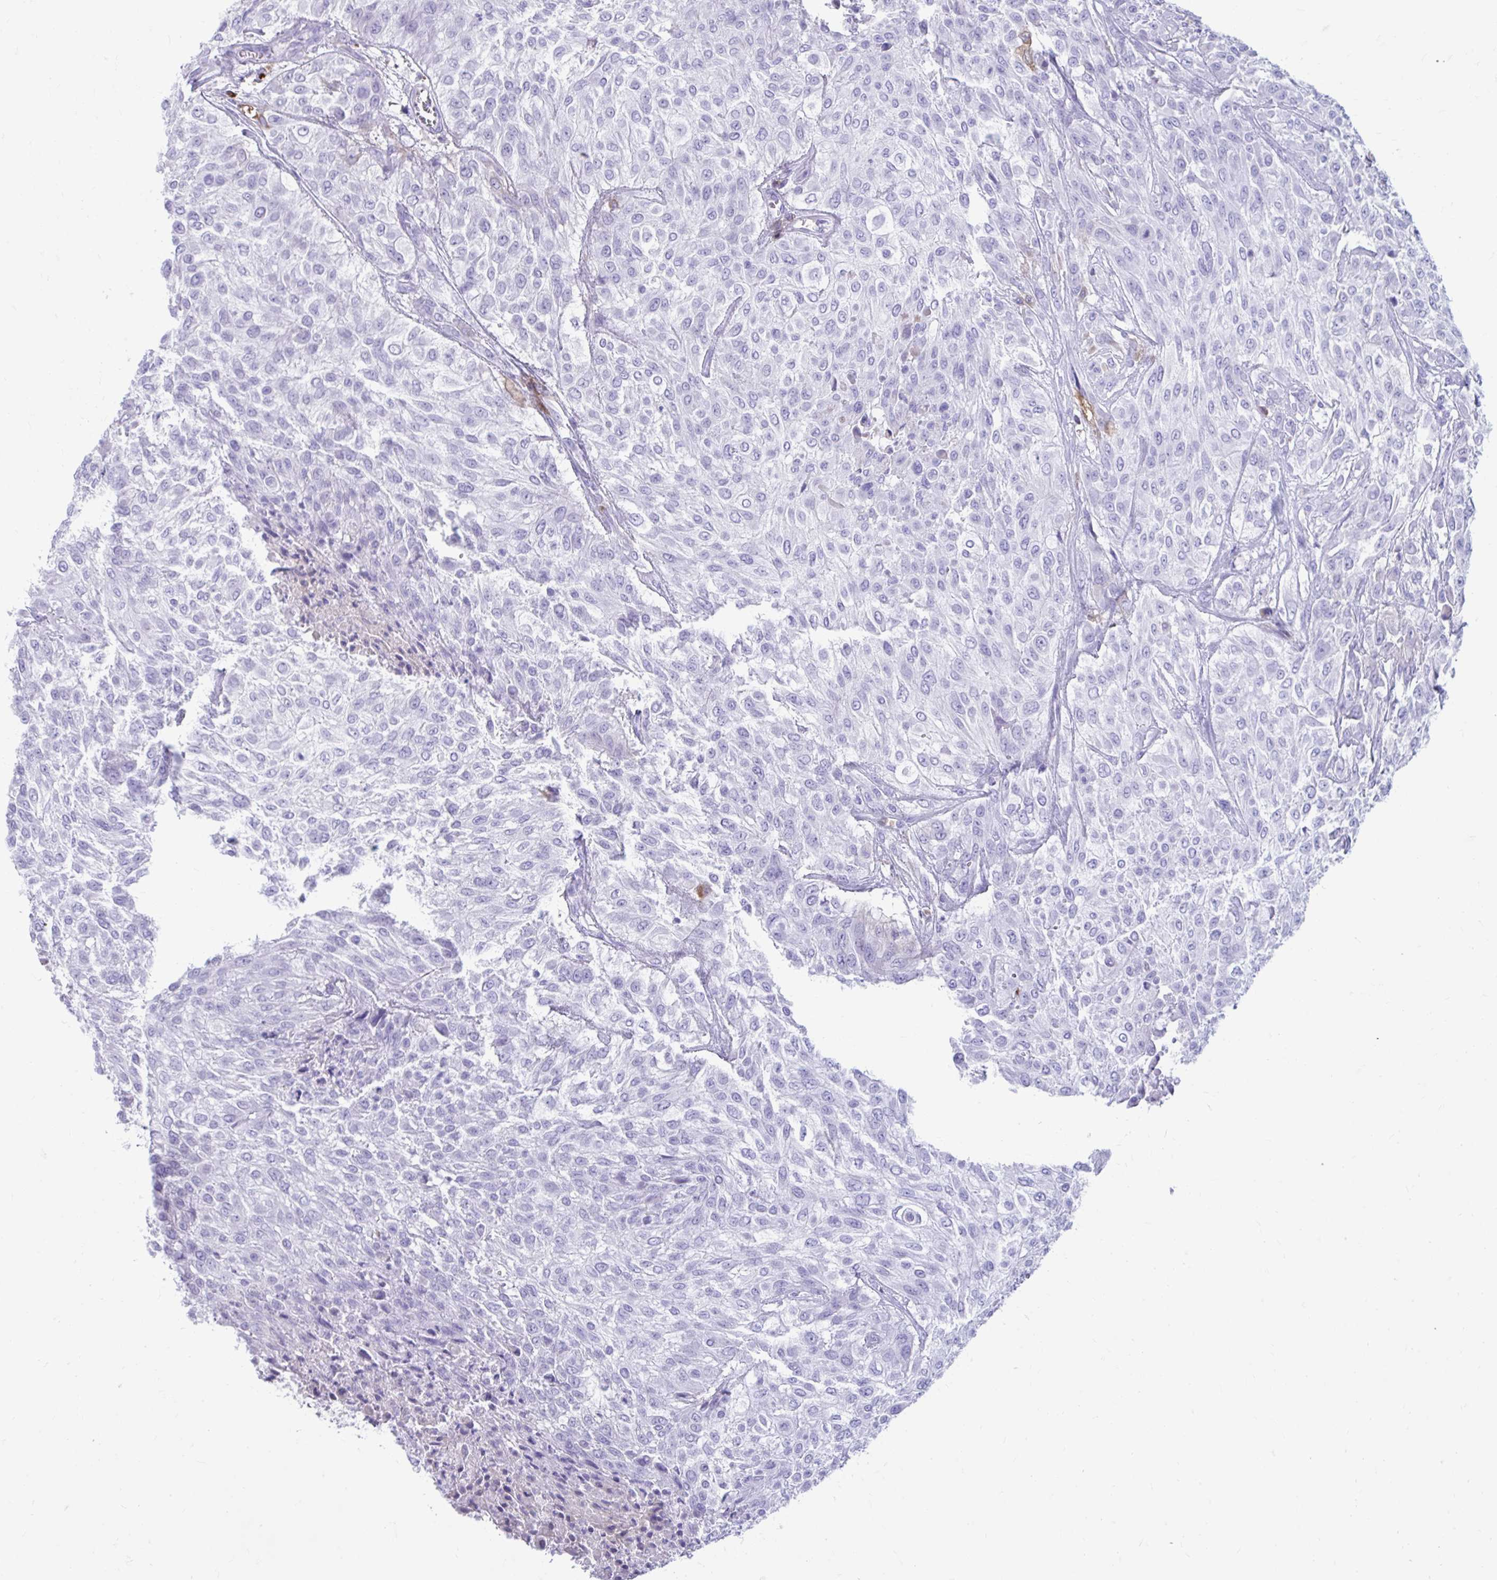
{"staining": {"intensity": "negative", "quantity": "none", "location": "none"}, "tissue": "urothelial cancer", "cell_type": "Tumor cells", "image_type": "cancer", "snomed": [{"axis": "morphology", "description": "Urothelial carcinoma, High grade"}, {"axis": "topography", "description": "Urinary bladder"}], "caption": "High-grade urothelial carcinoma was stained to show a protein in brown. There is no significant positivity in tumor cells.", "gene": "SMIM9", "patient": {"sex": "male", "age": 57}}